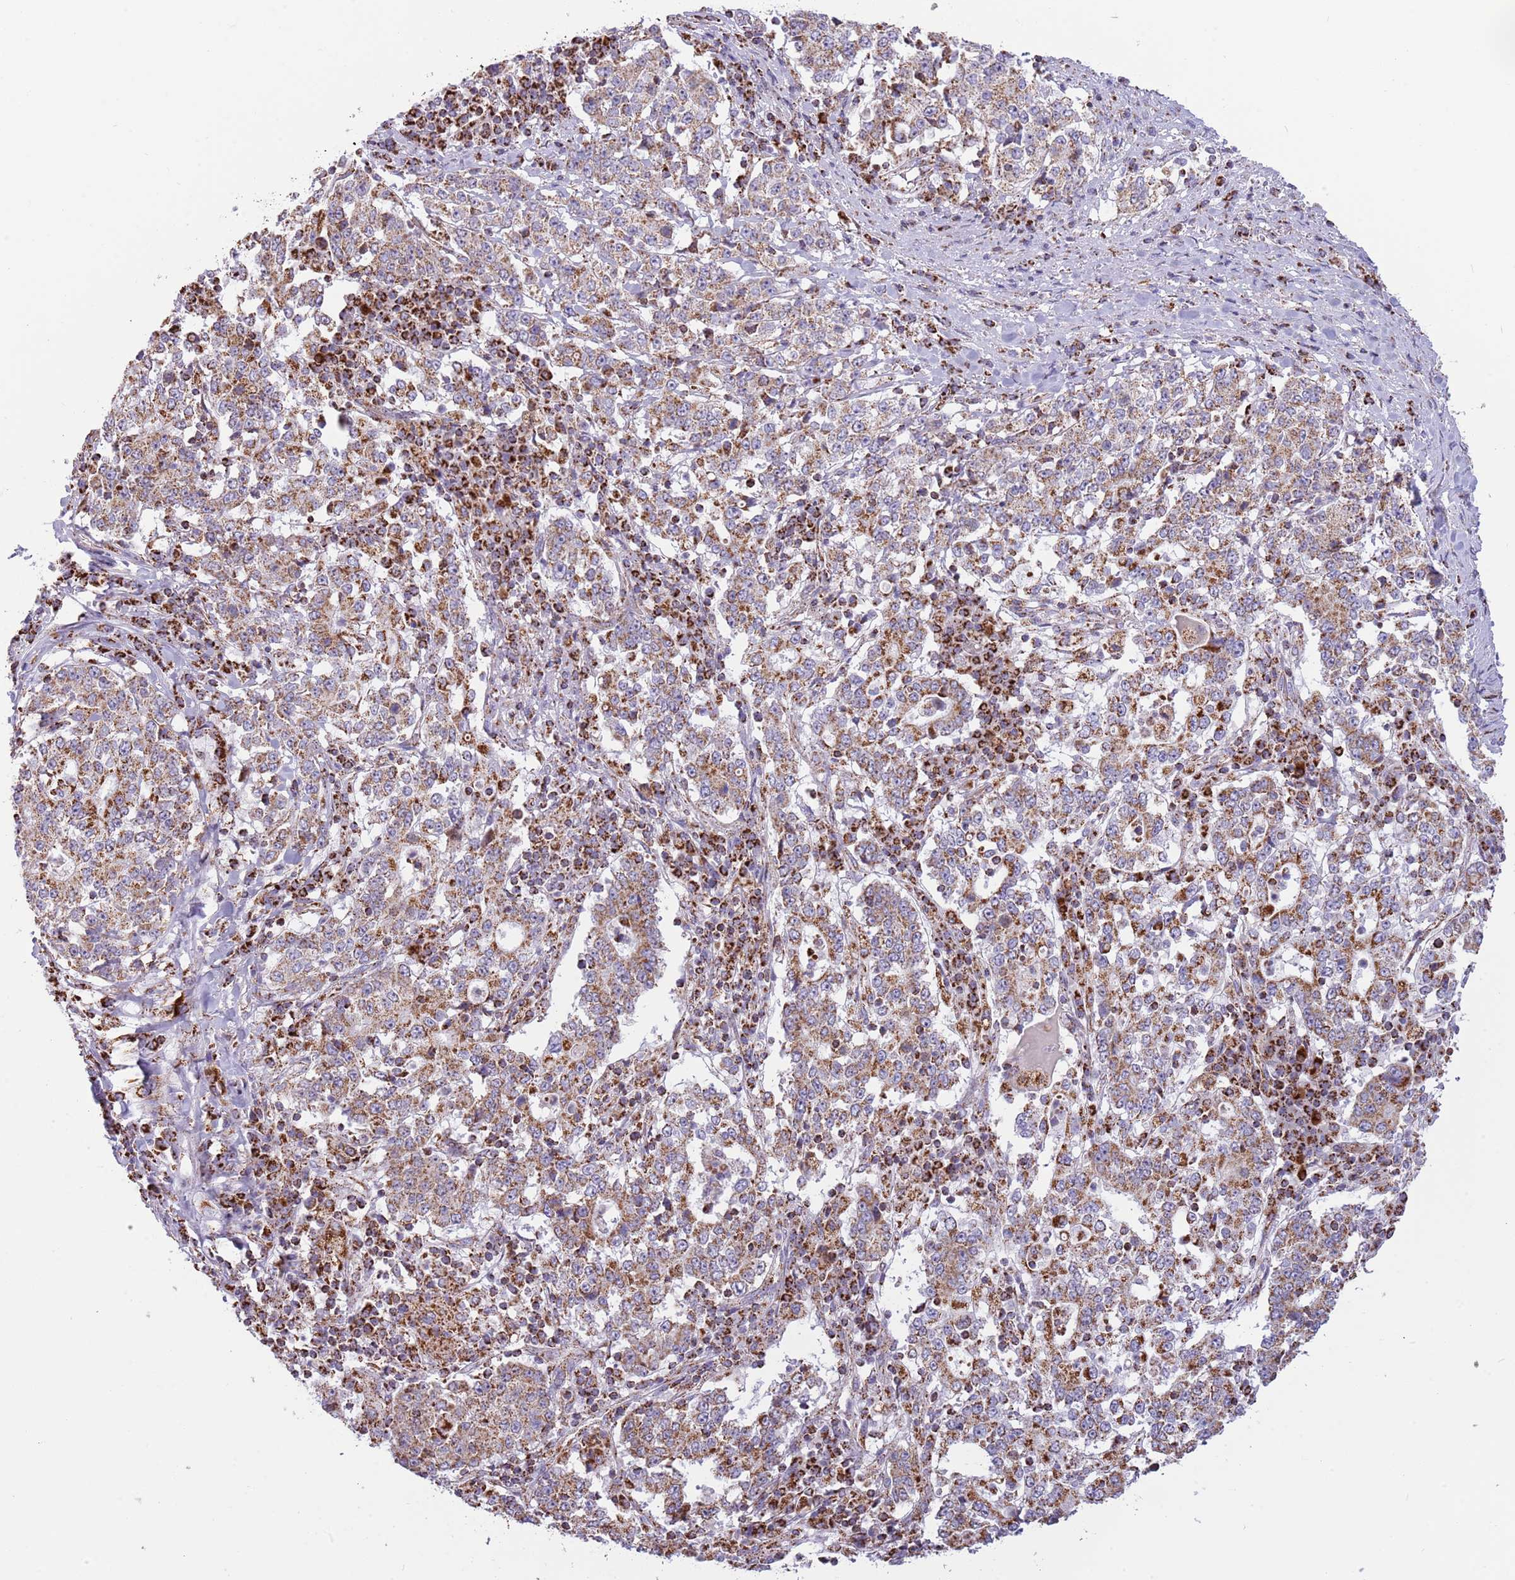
{"staining": {"intensity": "moderate", "quantity": ">75%", "location": "cytoplasmic/membranous"}, "tissue": "stomach cancer", "cell_type": "Tumor cells", "image_type": "cancer", "snomed": [{"axis": "morphology", "description": "Adenocarcinoma, NOS"}, {"axis": "topography", "description": "Stomach"}], "caption": "Stomach adenocarcinoma stained with a brown dye shows moderate cytoplasmic/membranous positive staining in approximately >75% of tumor cells.", "gene": "LHX6", "patient": {"sex": "male", "age": 59}}